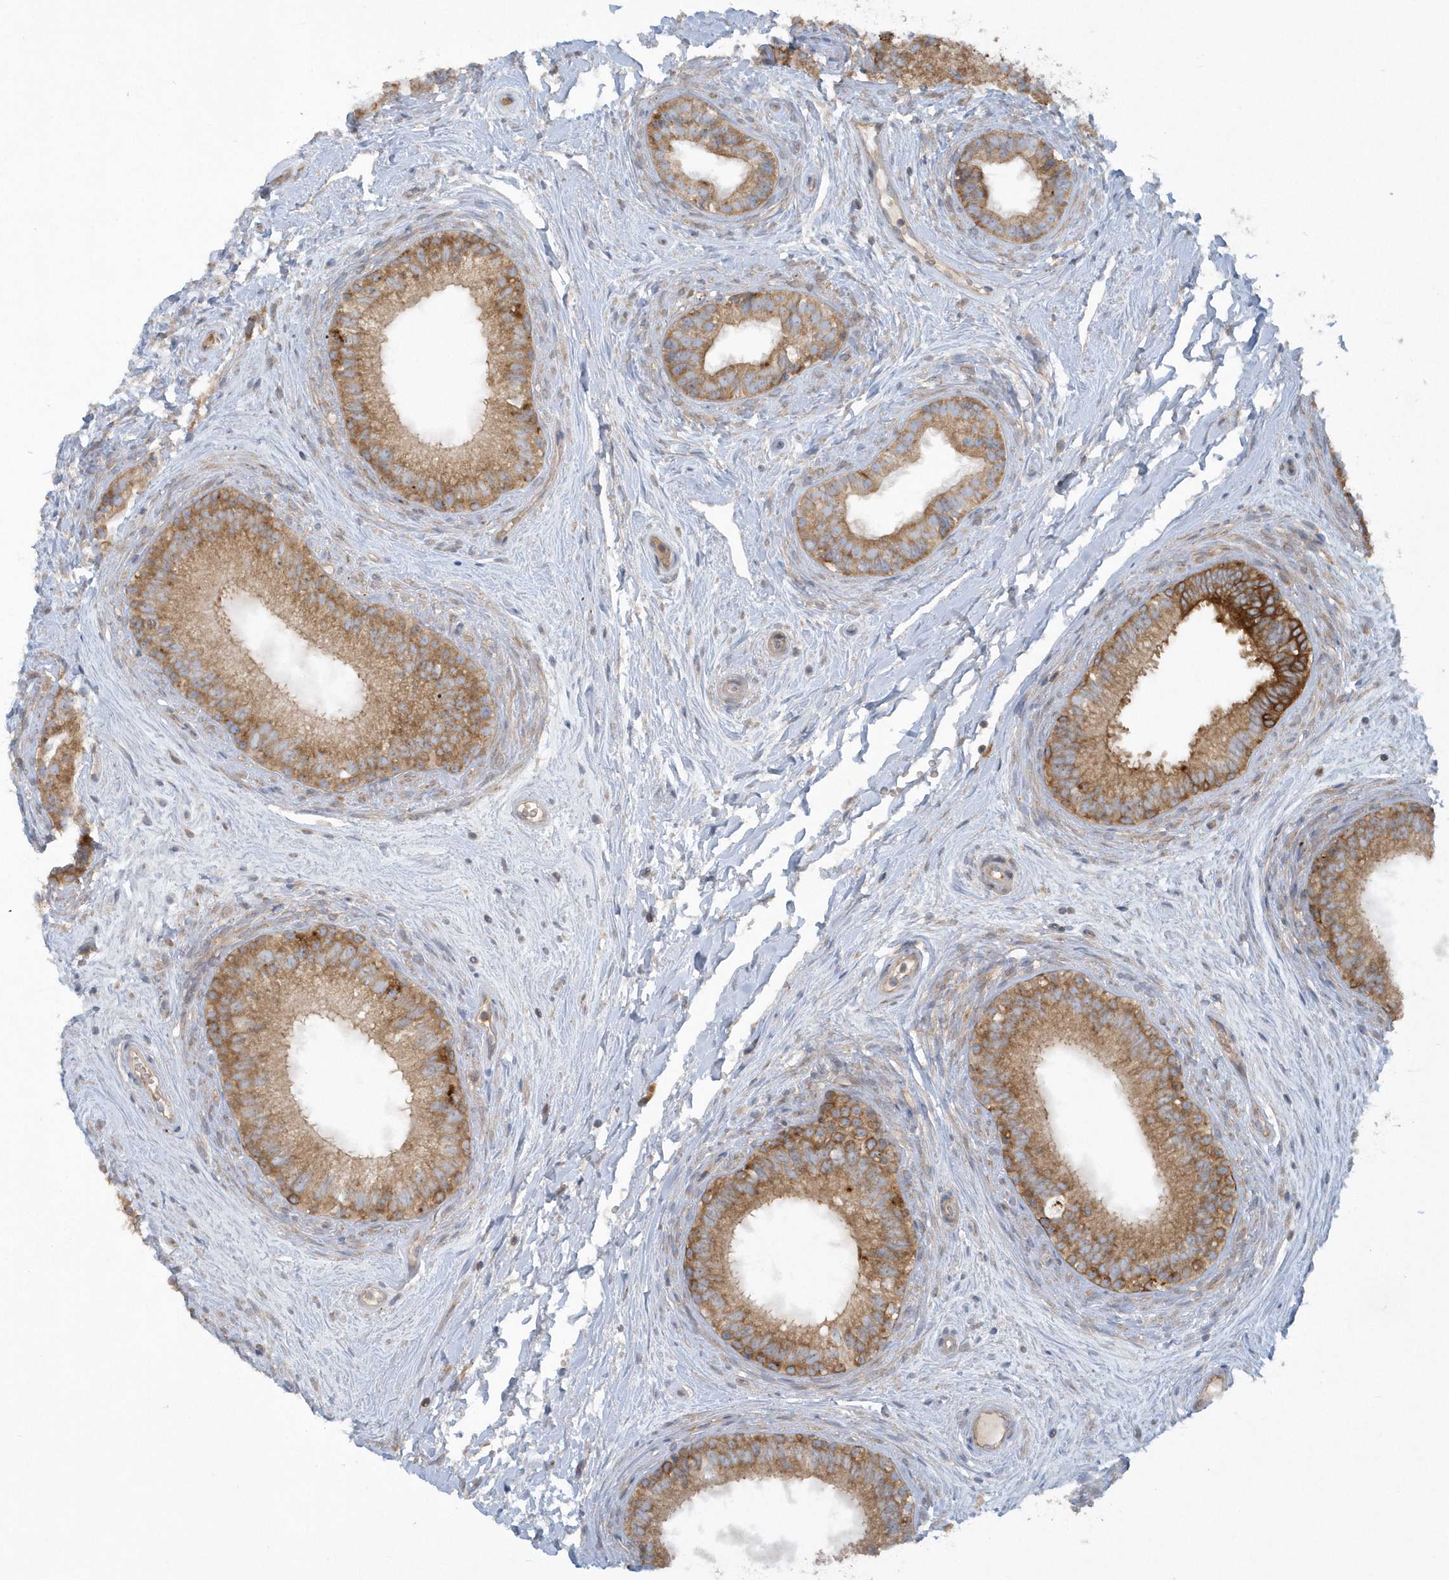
{"staining": {"intensity": "moderate", "quantity": ">75%", "location": "cytoplasmic/membranous"}, "tissue": "epididymis", "cell_type": "Glandular cells", "image_type": "normal", "snomed": [{"axis": "morphology", "description": "Normal tissue, NOS"}, {"axis": "topography", "description": "Epididymis"}], "caption": "Glandular cells display medium levels of moderate cytoplasmic/membranous expression in about >75% of cells in unremarkable human epididymis. (IHC, brightfield microscopy, high magnification).", "gene": "CNOT10", "patient": {"sex": "male", "age": 71}}